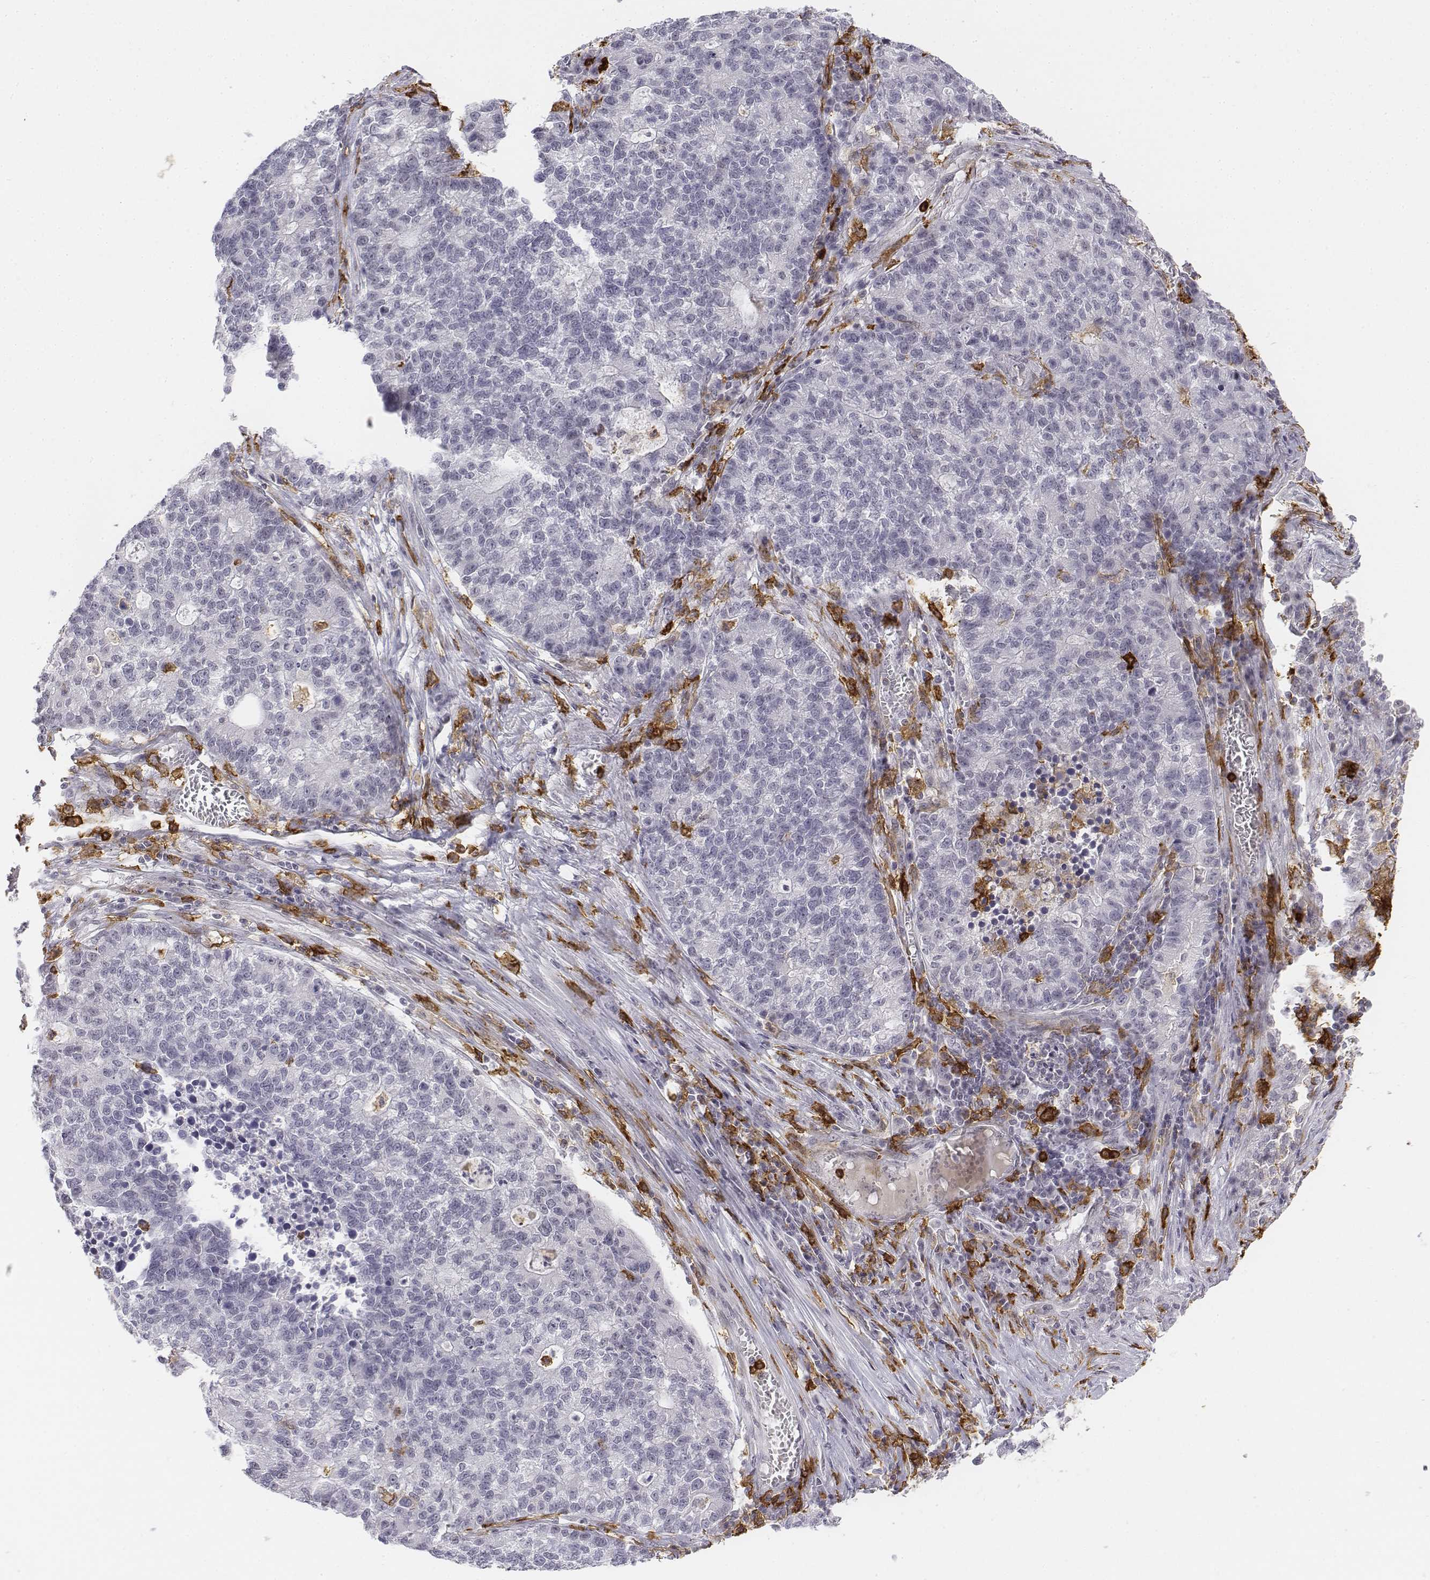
{"staining": {"intensity": "negative", "quantity": "none", "location": "none"}, "tissue": "lung cancer", "cell_type": "Tumor cells", "image_type": "cancer", "snomed": [{"axis": "morphology", "description": "Adenocarcinoma, NOS"}, {"axis": "topography", "description": "Lung"}], "caption": "Immunohistochemical staining of human adenocarcinoma (lung) reveals no significant positivity in tumor cells.", "gene": "CD14", "patient": {"sex": "male", "age": 57}}